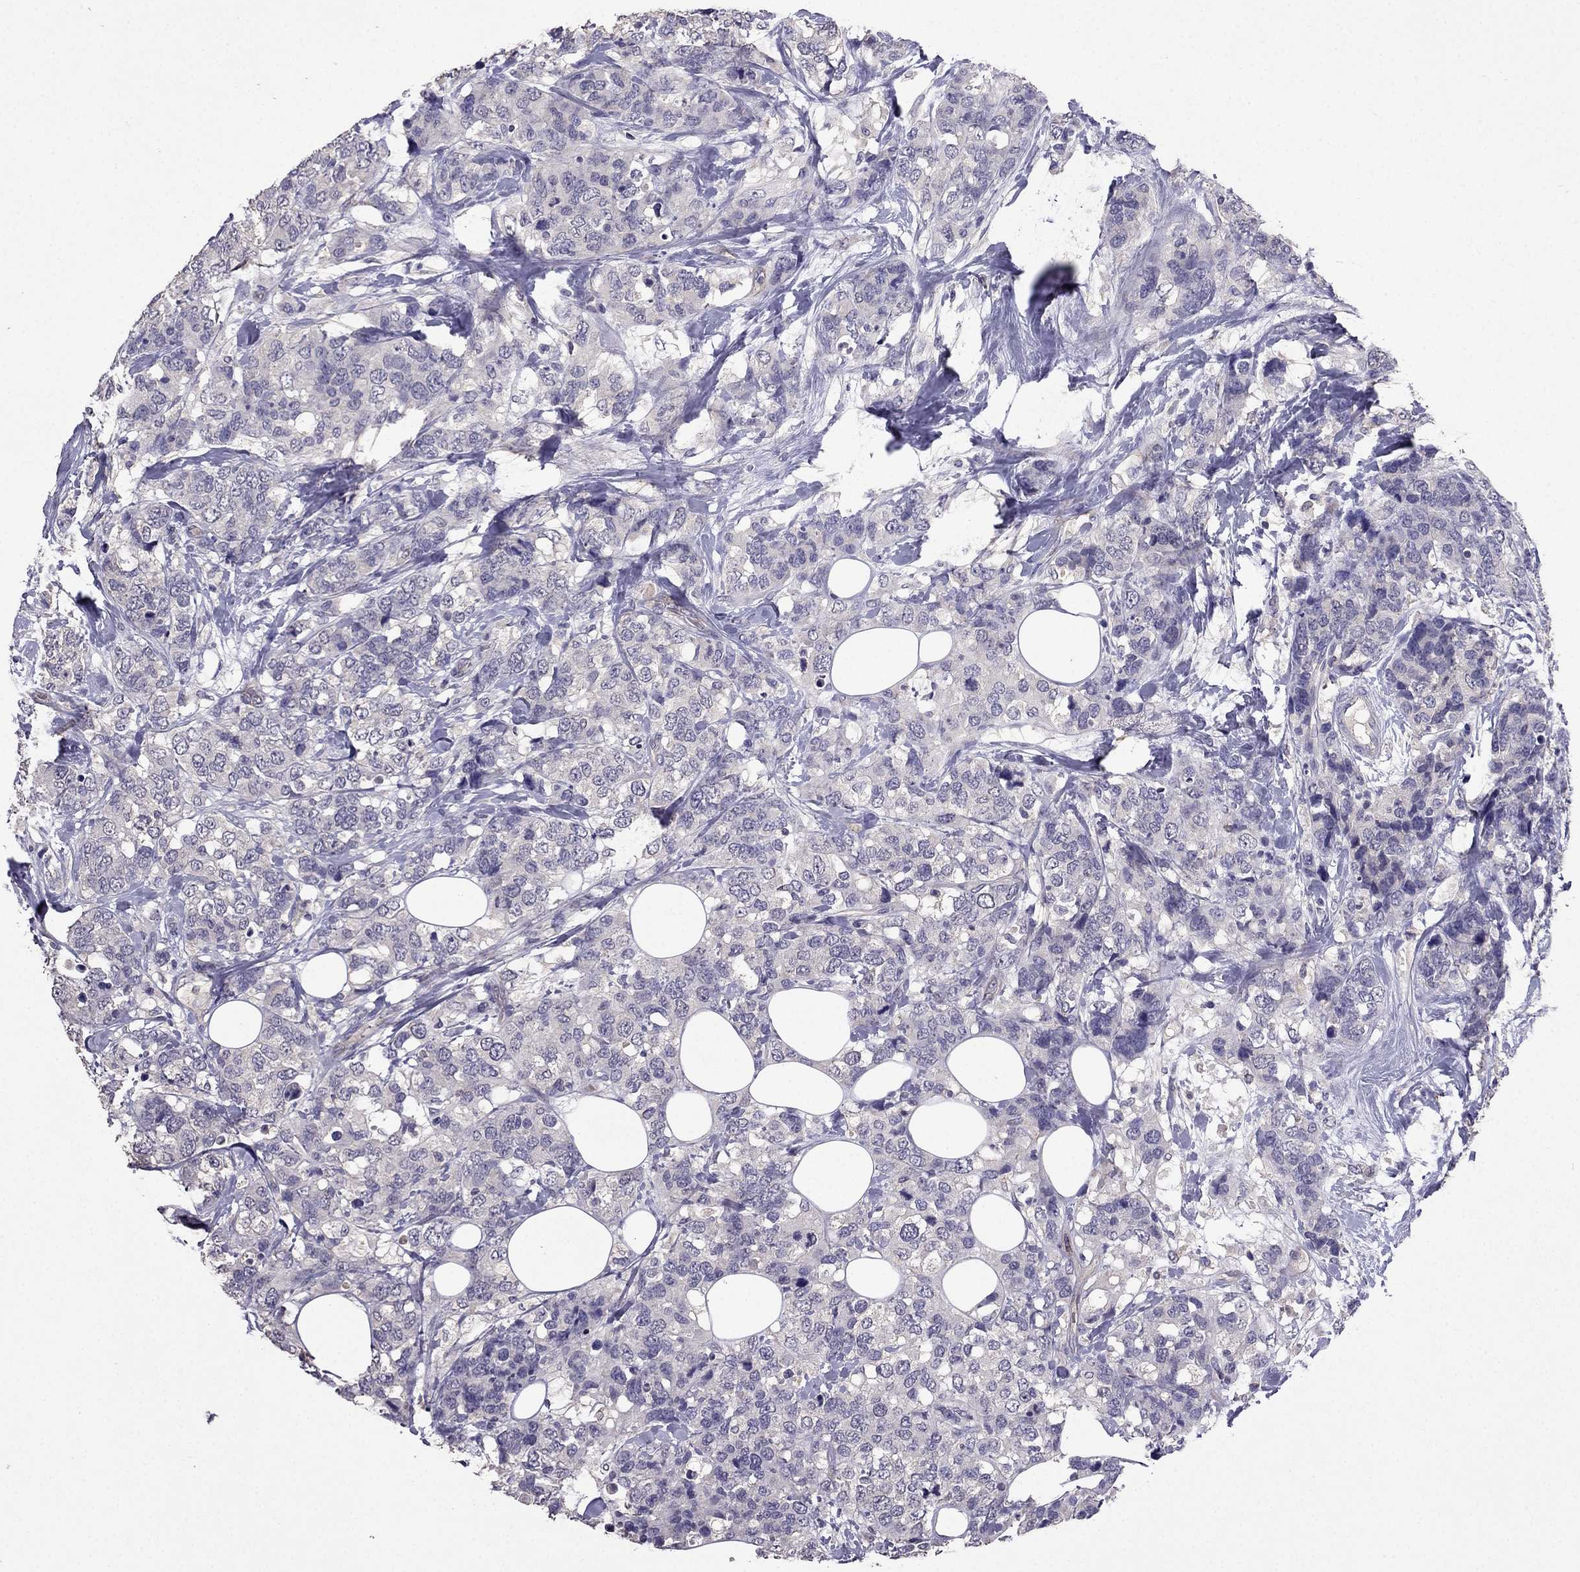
{"staining": {"intensity": "negative", "quantity": "none", "location": "none"}, "tissue": "breast cancer", "cell_type": "Tumor cells", "image_type": "cancer", "snomed": [{"axis": "morphology", "description": "Lobular carcinoma"}, {"axis": "topography", "description": "Breast"}], "caption": "IHC image of neoplastic tissue: human lobular carcinoma (breast) stained with DAB shows no significant protein staining in tumor cells.", "gene": "RFLNB", "patient": {"sex": "female", "age": 59}}